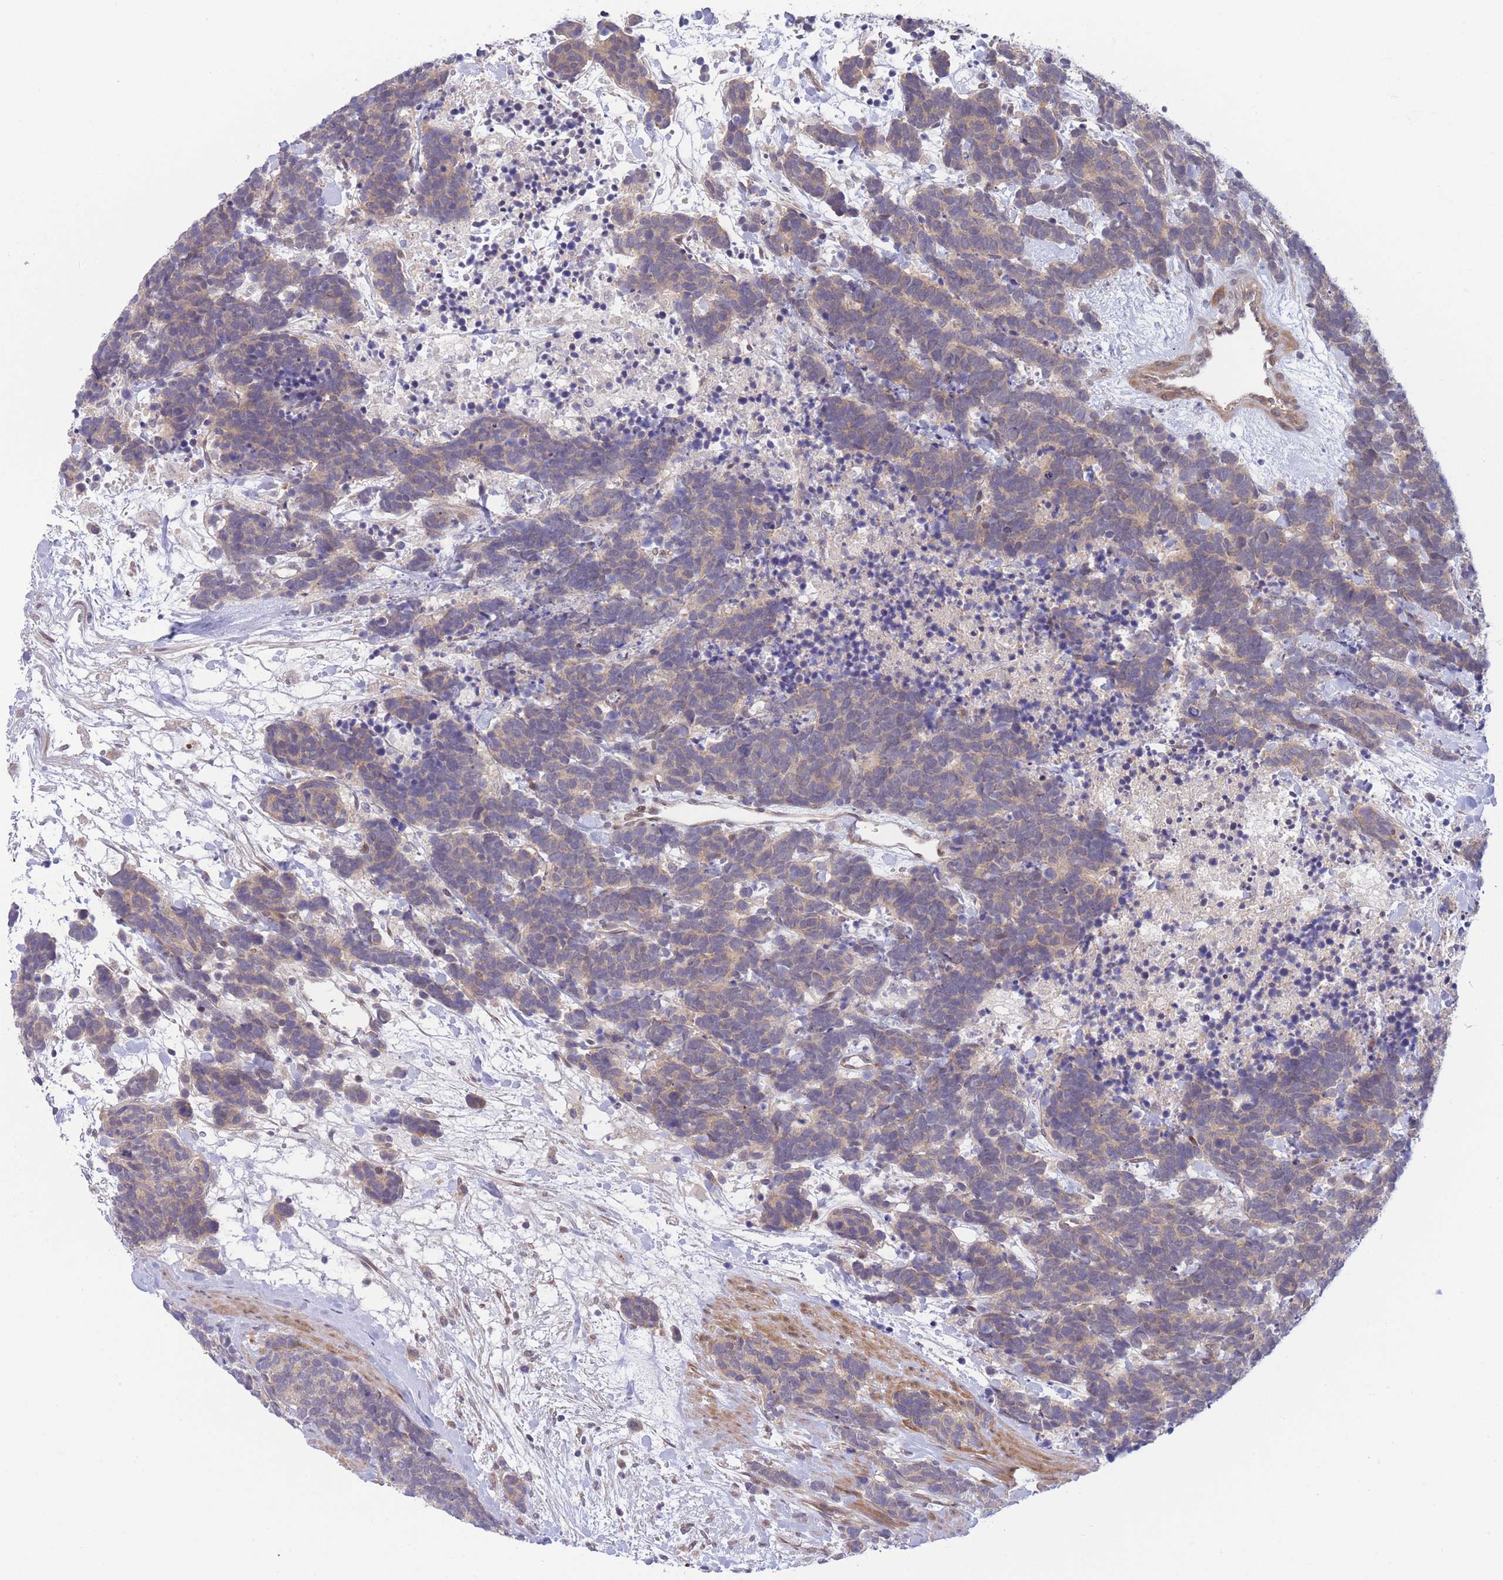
{"staining": {"intensity": "weak", "quantity": ">75%", "location": "cytoplasmic/membranous"}, "tissue": "carcinoid", "cell_type": "Tumor cells", "image_type": "cancer", "snomed": [{"axis": "morphology", "description": "Carcinoma, NOS"}, {"axis": "morphology", "description": "Carcinoid, malignant, NOS"}, {"axis": "topography", "description": "Prostate"}], "caption": "Protein staining shows weak cytoplasmic/membranous positivity in approximately >75% of tumor cells in malignant carcinoid.", "gene": "CDC25B", "patient": {"sex": "male", "age": 57}}